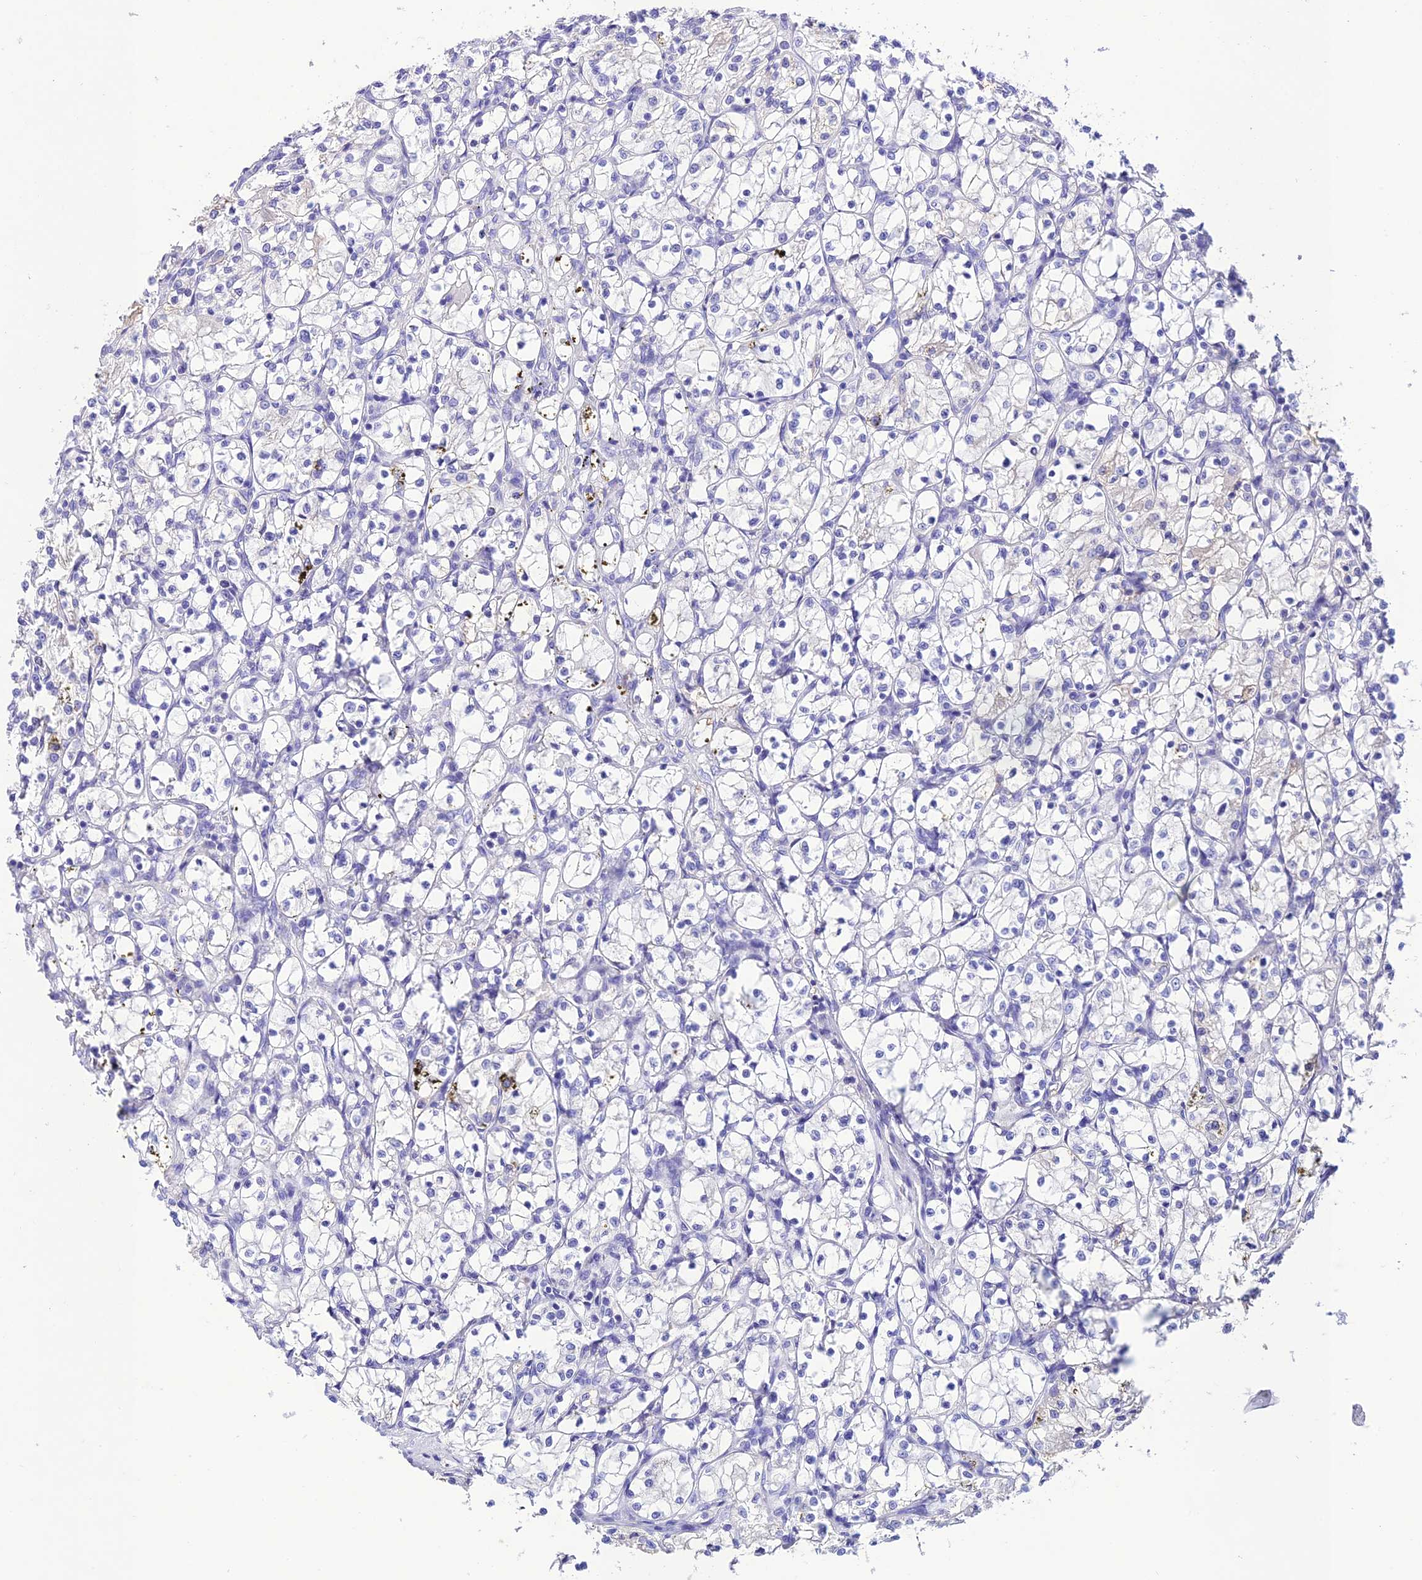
{"staining": {"intensity": "negative", "quantity": "none", "location": "none"}, "tissue": "renal cancer", "cell_type": "Tumor cells", "image_type": "cancer", "snomed": [{"axis": "morphology", "description": "Adenocarcinoma, NOS"}, {"axis": "topography", "description": "Kidney"}], "caption": "Immunohistochemistry micrograph of neoplastic tissue: adenocarcinoma (renal) stained with DAB (3,3'-diaminobenzidine) demonstrates no significant protein expression in tumor cells.", "gene": "NLRP6", "patient": {"sex": "female", "age": 69}}